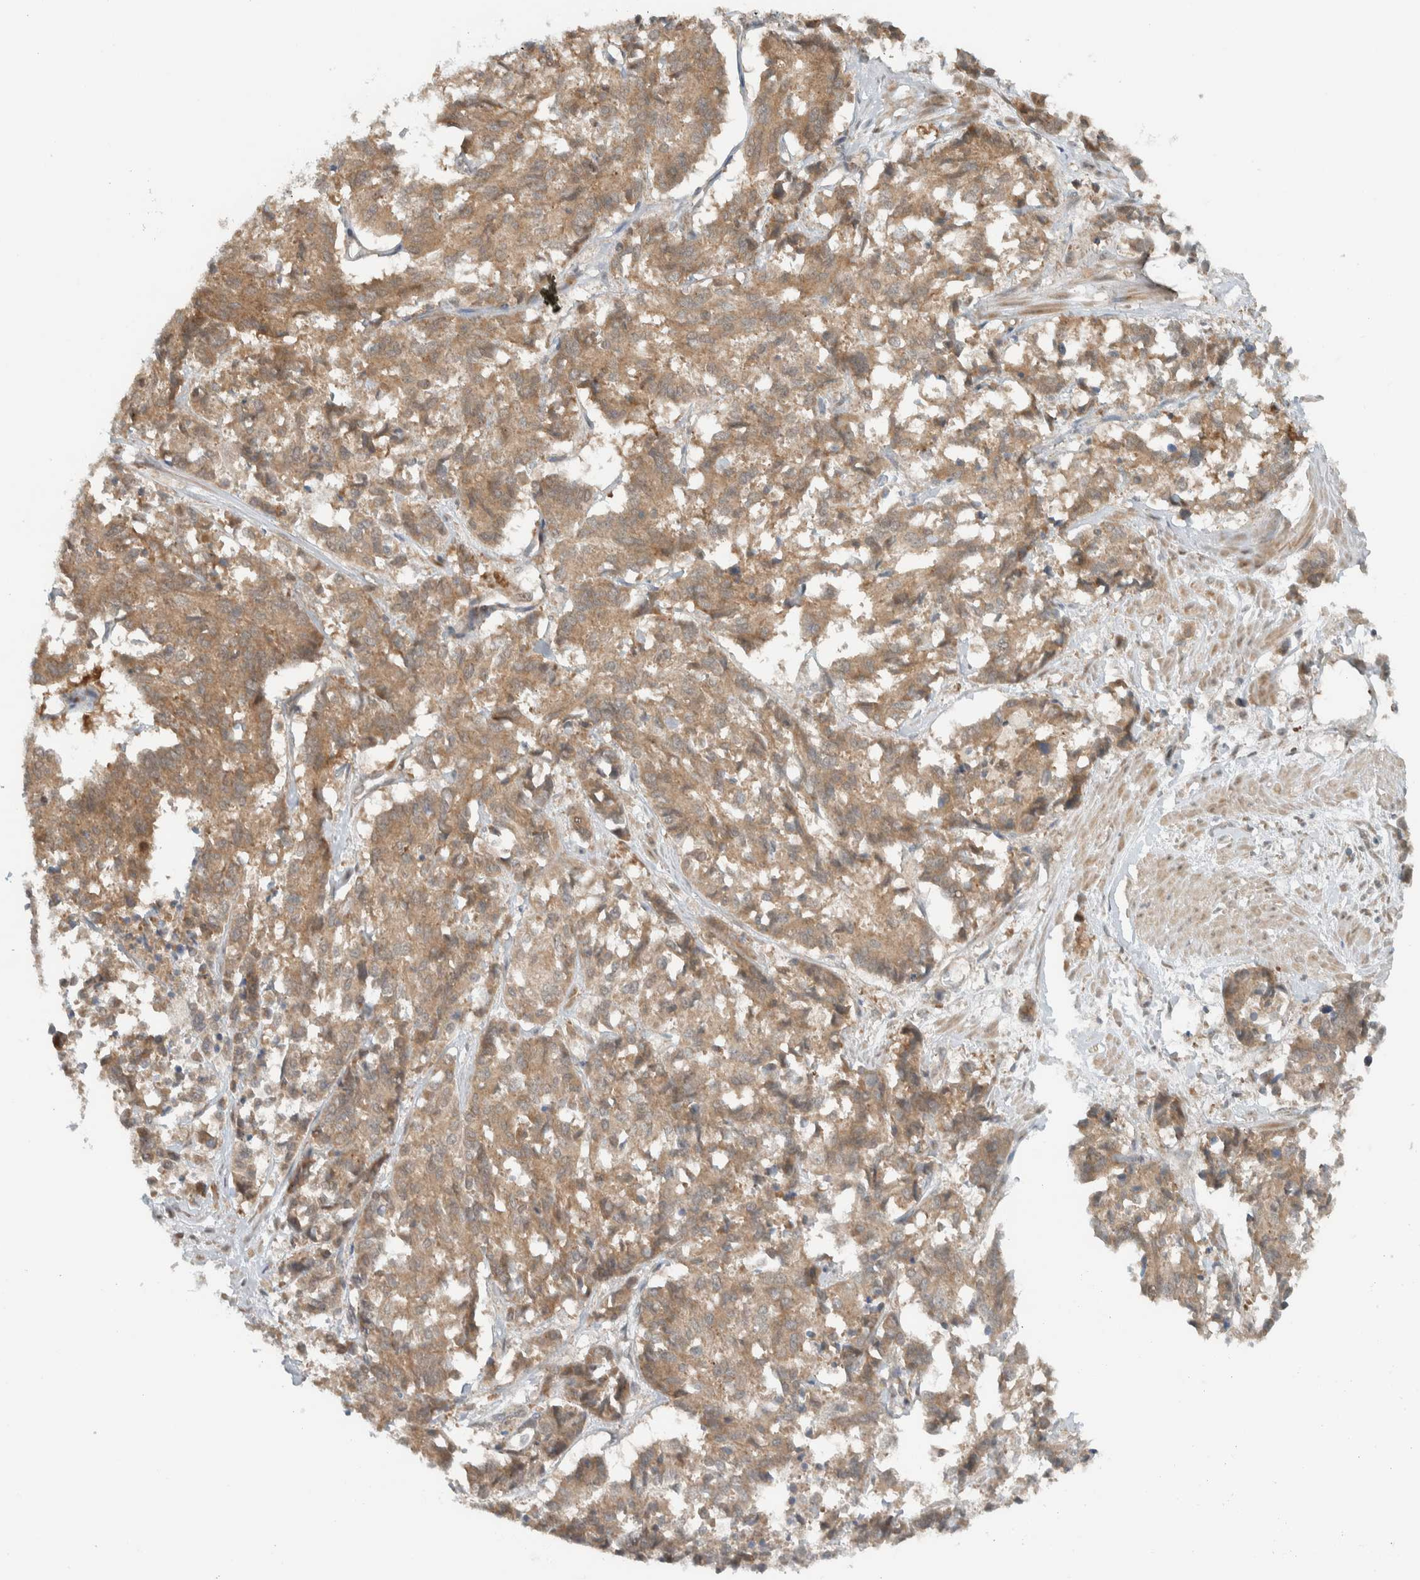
{"staining": {"intensity": "weak", "quantity": ">75%", "location": "cytoplasmic/membranous"}, "tissue": "cervical cancer", "cell_type": "Tumor cells", "image_type": "cancer", "snomed": [{"axis": "morphology", "description": "Squamous cell carcinoma, NOS"}, {"axis": "topography", "description": "Cervix"}], "caption": "High-power microscopy captured an immunohistochemistry (IHC) micrograph of squamous cell carcinoma (cervical), revealing weak cytoplasmic/membranous positivity in about >75% of tumor cells.", "gene": "KLHL6", "patient": {"sex": "female", "age": 35}}